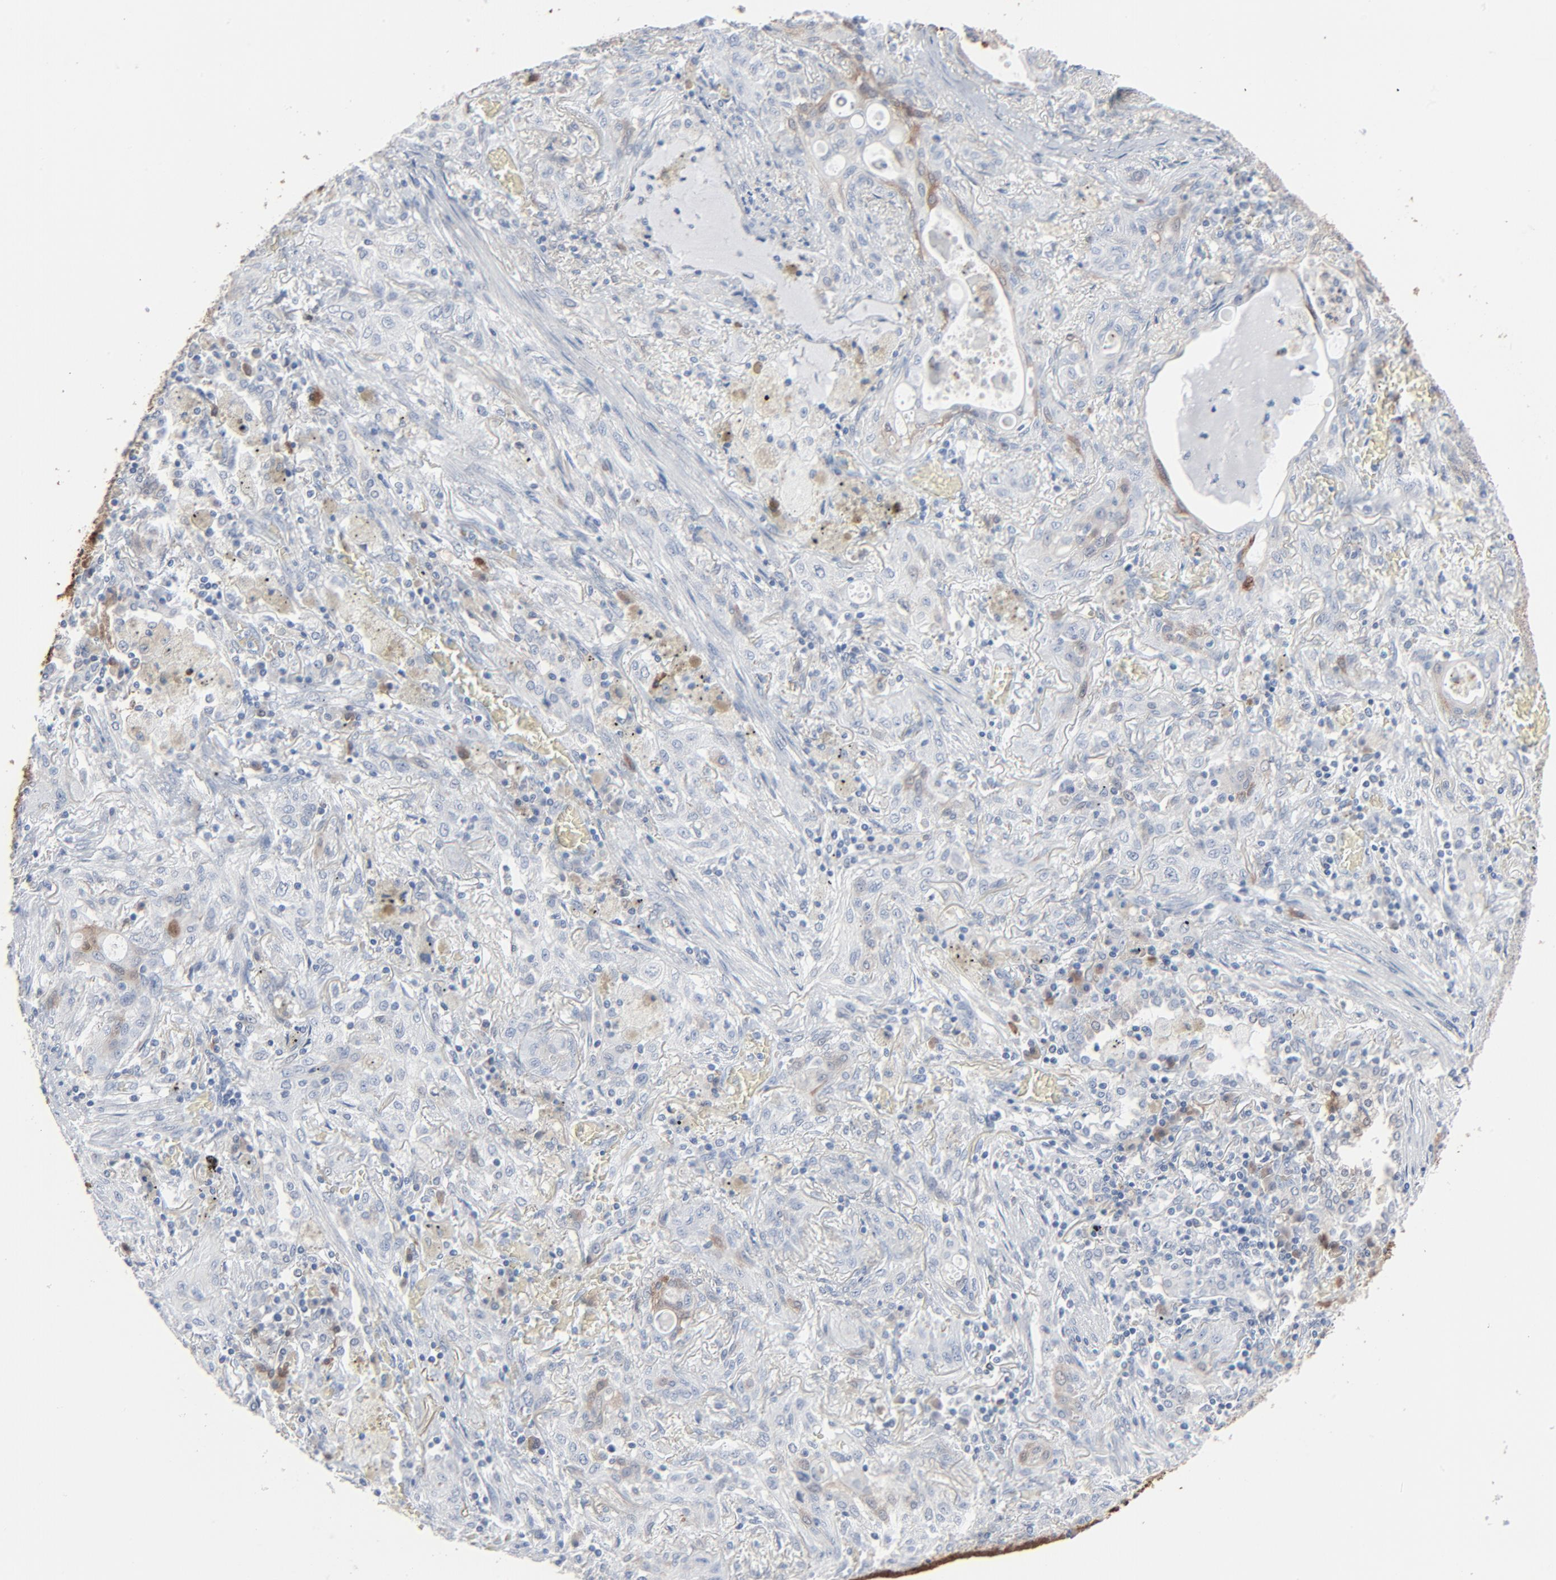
{"staining": {"intensity": "weak", "quantity": "<25%", "location": "cytoplasmic/membranous"}, "tissue": "lung cancer", "cell_type": "Tumor cells", "image_type": "cancer", "snomed": [{"axis": "morphology", "description": "Squamous cell carcinoma, NOS"}, {"axis": "topography", "description": "Lung"}], "caption": "The immunohistochemistry (IHC) photomicrograph has no significant positivity in tumor cells of lung cancer (squamous cell carcinoma) tissue.", "gene": "PHGDH", "patient": {"sex": "female", "age": 47}}